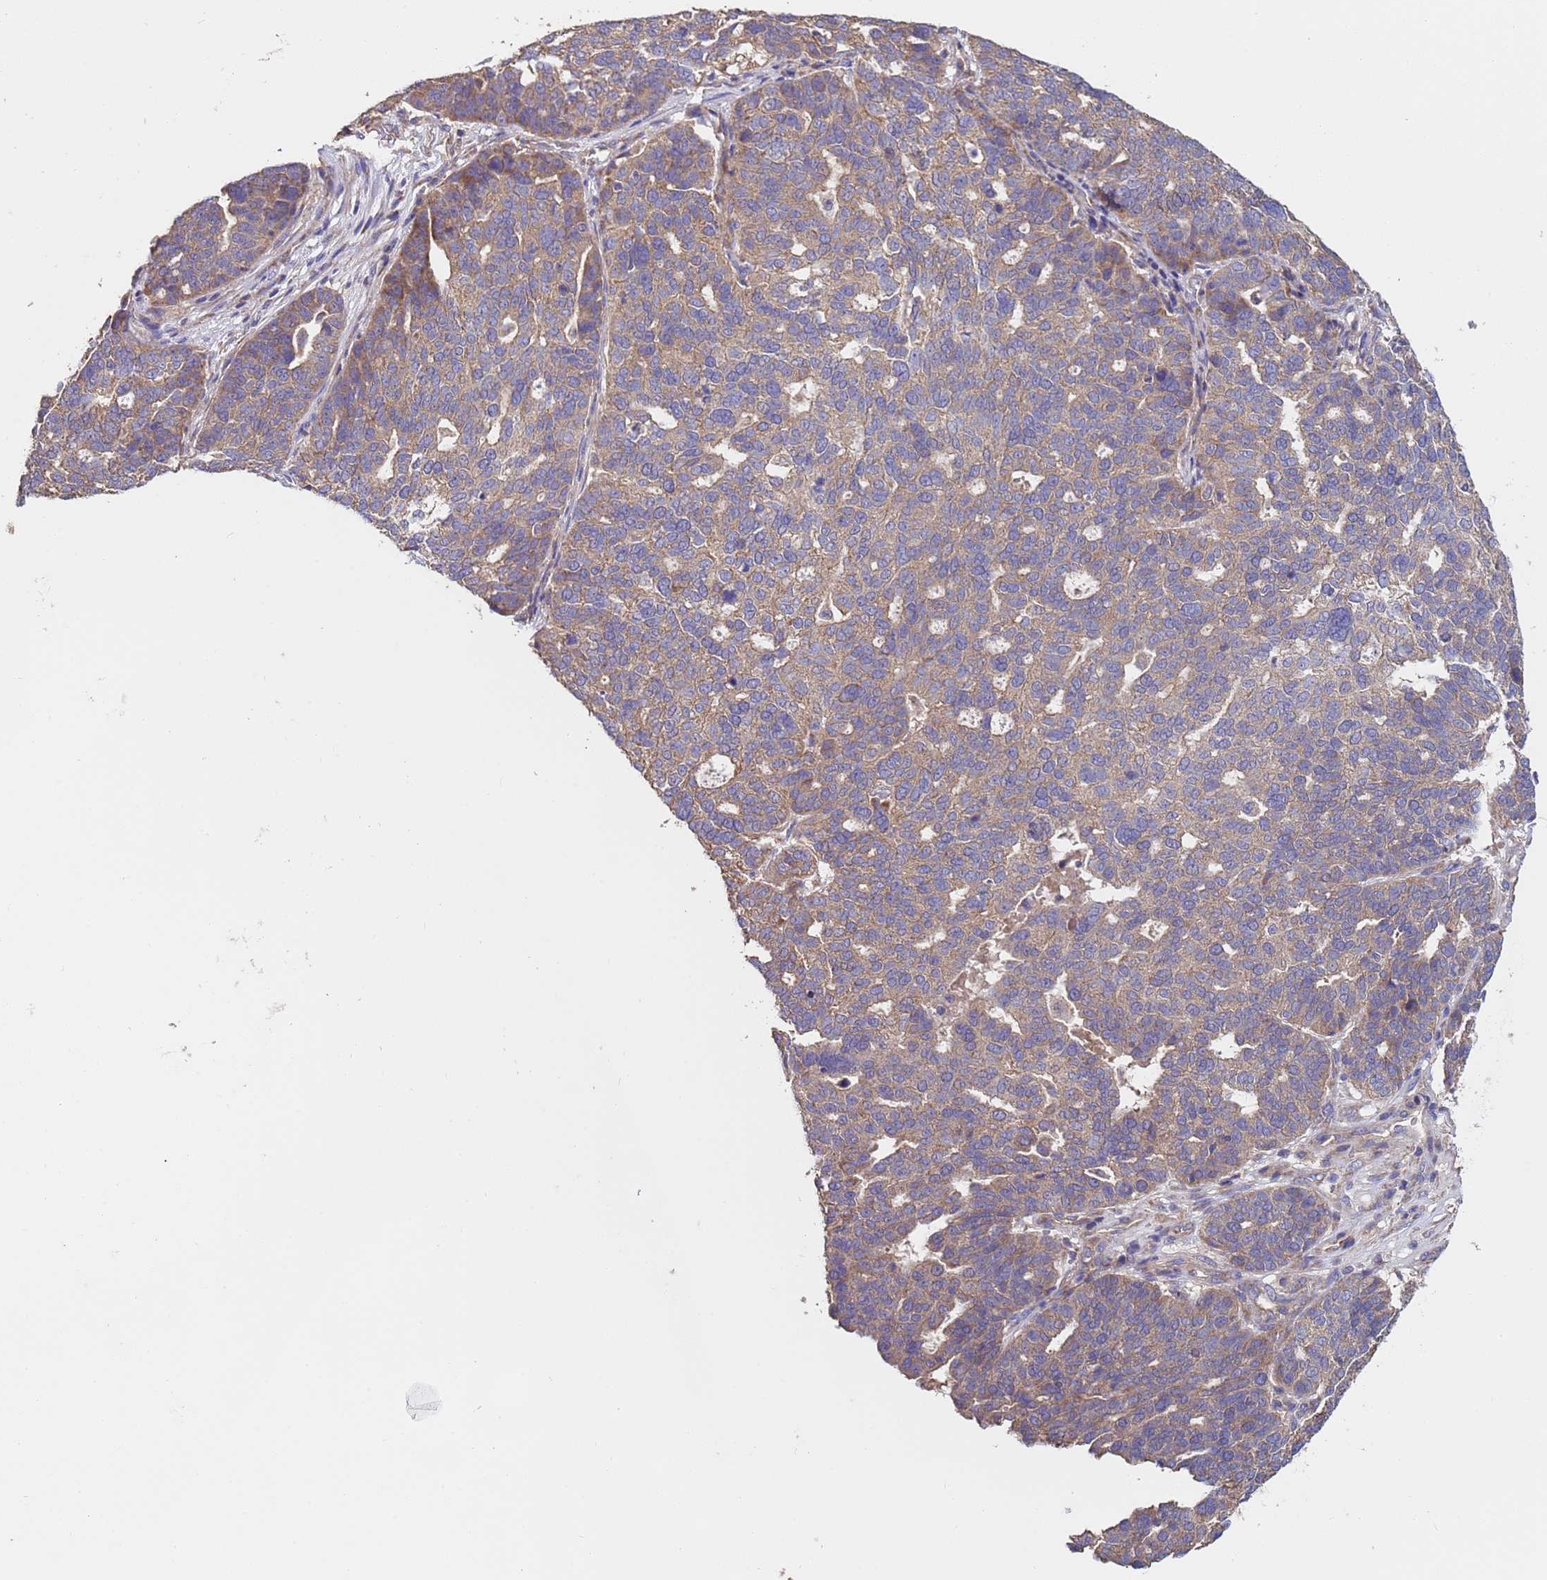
{"staining": {"intensity": "weak", "quantity": "25%-75%", "location": "cytoplasmic/membranous"}, "tissue": "ovarian cancer", "cell_type": "Tumor cells", "image_type": "cancer", "snomed": [{"axis": "morphology", "description": "Cystadenocarcinoma, serous, NOS"}, {"axis": "topography", "description": "Ovary"}], "caption": "Protein staining shows weak cytoplasmic/membranous expression in approximately 25%-75% of tumor cells in ovarian cancer (serous cystadenocarcinoma). (DAB IHC with brightfield microscopy, high magnification).", "gene": "EEF1AKMT1", "patient": {"sex": "female", "age": 59}}